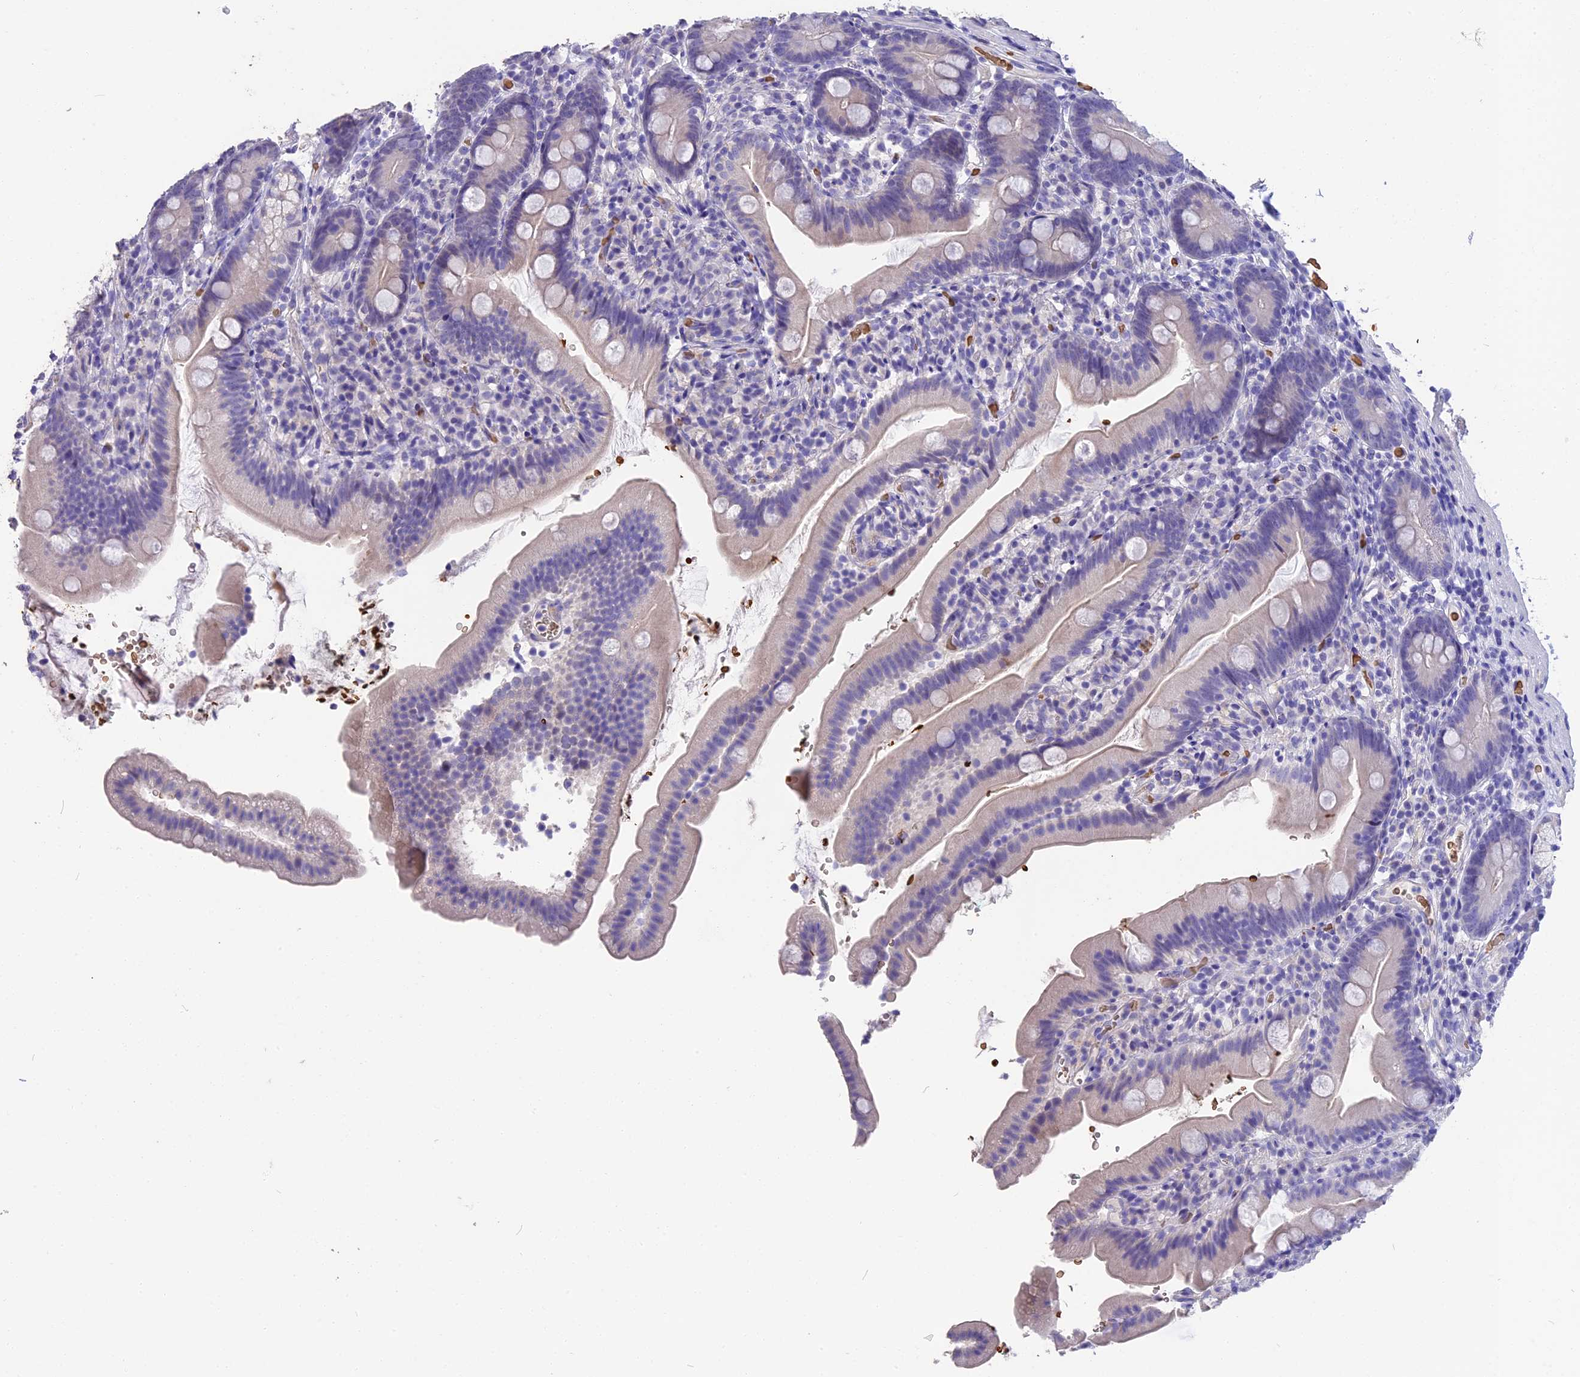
{"staining": {"intensity": "negative", "quantity": "none", "location": "none"}, "tissue": "duodenum", "cell_type": "Glandular cells", "image_type": "normal", "snomed": [{"axis": "morphology", "description": "Normal tissue, NOS"}, {"axis": "topography", "description": "Duodenum"}], "caption": "Photomicrograph shows no significant protein expression in glandular cells of normal duodenum. (Stains: DAB (3,3'-diaminobenzidine) IHC with hematoxylin counter stain, Microscopy: brightfield microscopy at high magnification).", "gene": "TNNC2", "patient": {"sex": "female", "age": 67}}